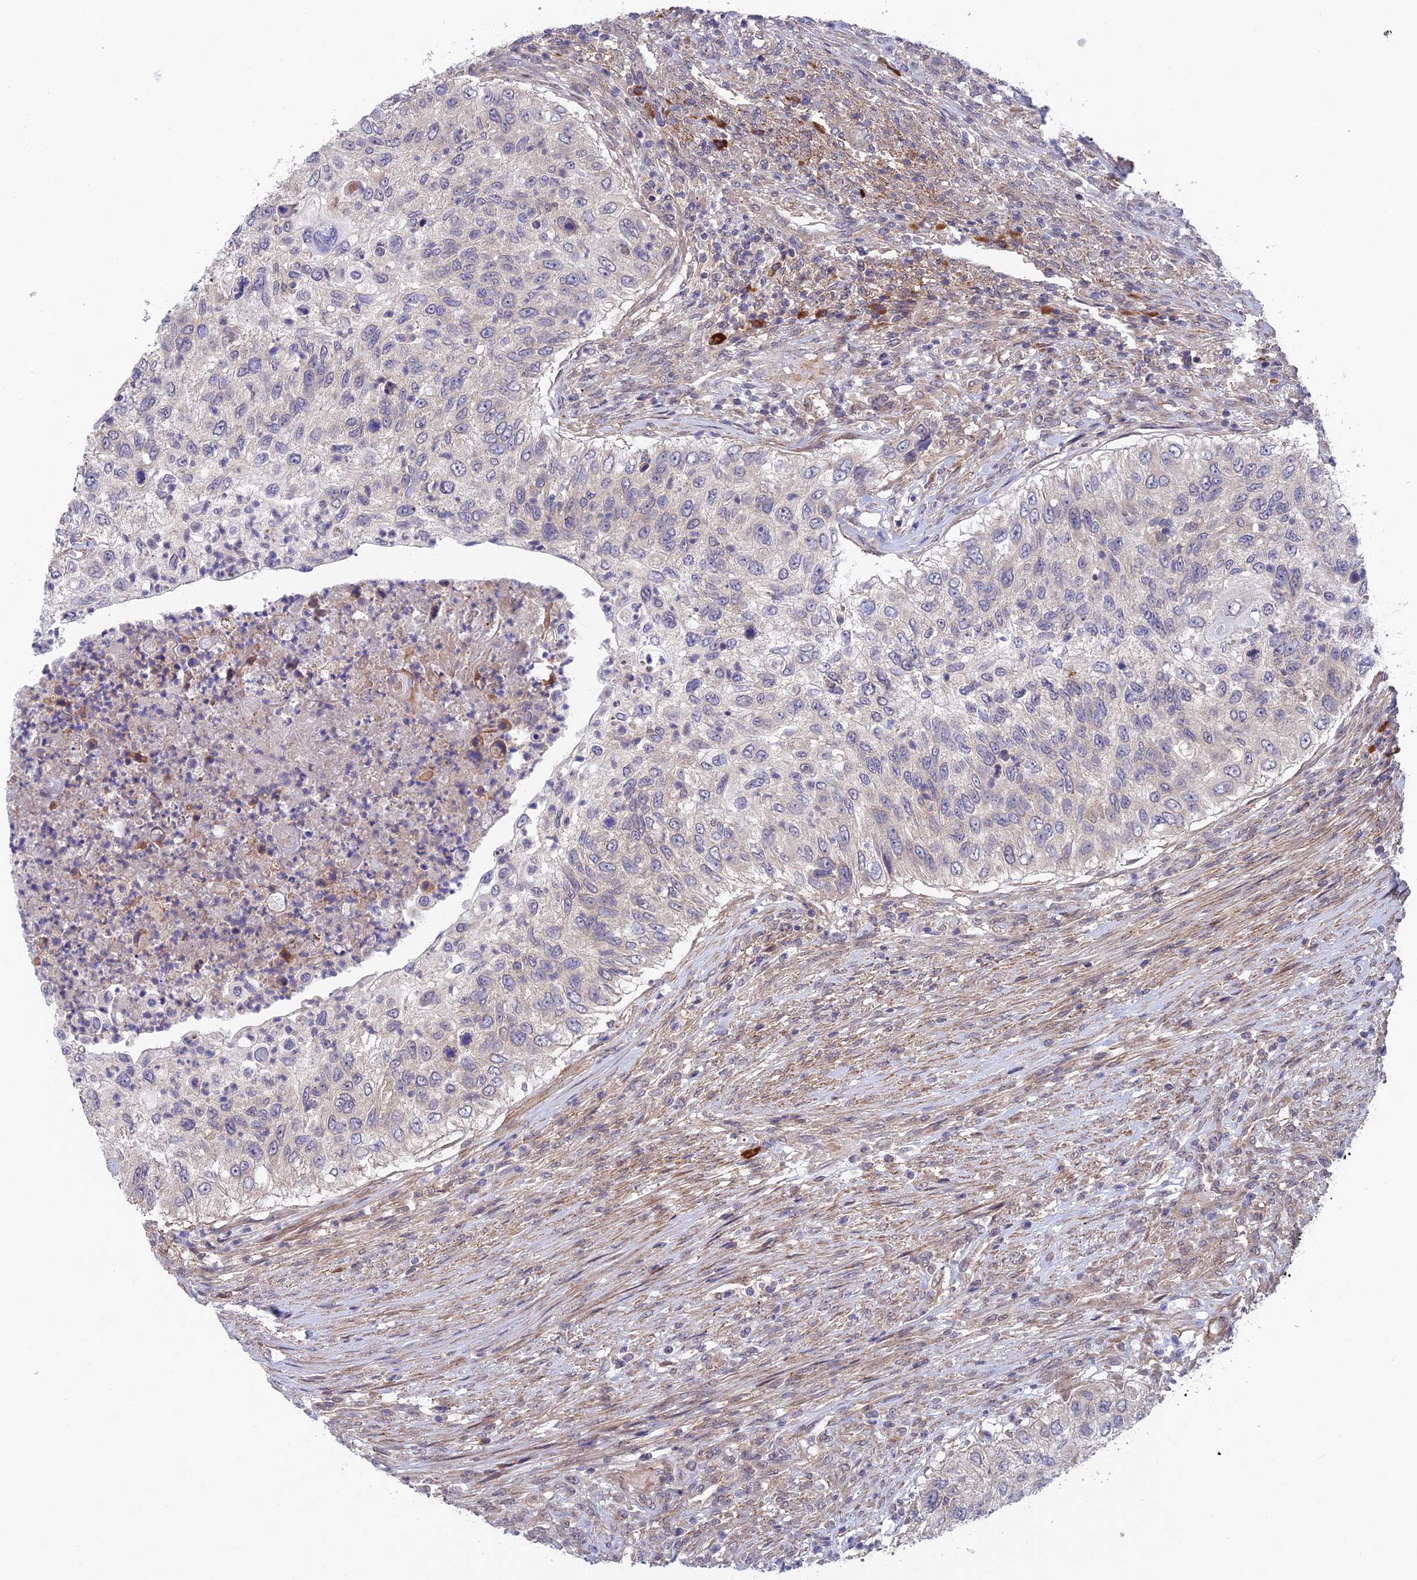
{"staining": {"intensity": "negative", "quantity": "none", "location": "none"}, "tissue": "urothelial cancer", "cell_type": "Tumor cells", "image_type": "cancer", "snomed": [{"axis": "morphology", "description": "Urothelial carcinoma, High grade"}, {"axis": "topography", "description": "Urinary bladder"}], "caption": "Protein analysis of urothelial carcinoma (high-grade) shows no significant staining in tumor cells. (DAB IHC visualized using brightfield microscopy, high magnification).", "gene": "UROS", "patient": {"sex": "female", "age": 60}}